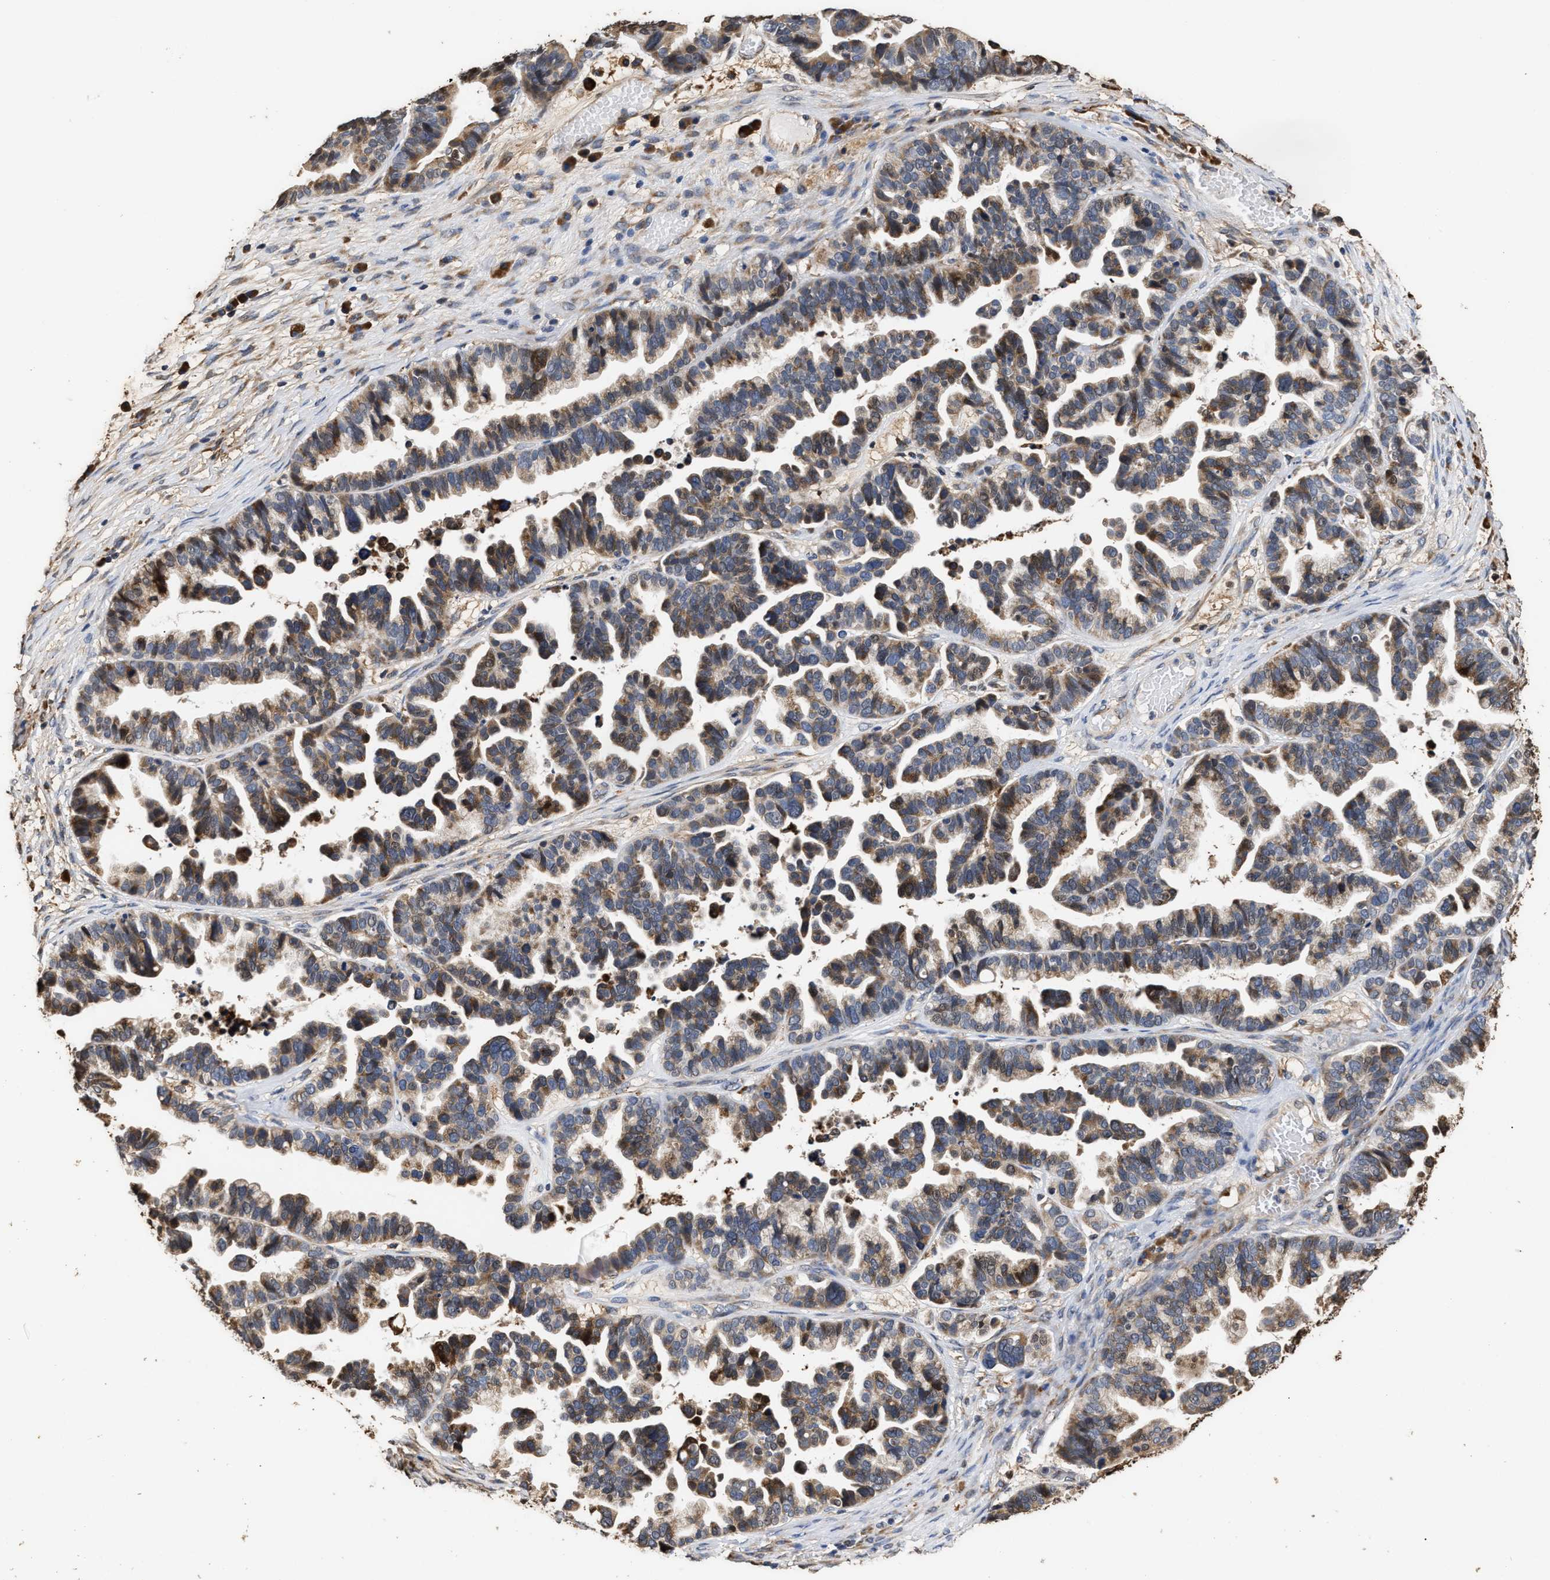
{"staining": {"intensity": "strong", "quantity": "<25%", "location": "cytoplasmic/membranous,nuclear"}, "tissue": "ovarian cancer", "cell_type": "Tumor cells", "image_type": "cancer", "snomed": [{"axis": "morphology", "description": "Cystadenocarcinoma, serous, NOS"}, {"axis": "topography", "description": "Ovary"}], "caption": "Ovarian cancer stained with a protein marker shows strong staining in tumor cells.", "gene": "GOSR1", "patient": {"sex": "female", "age": 56}}